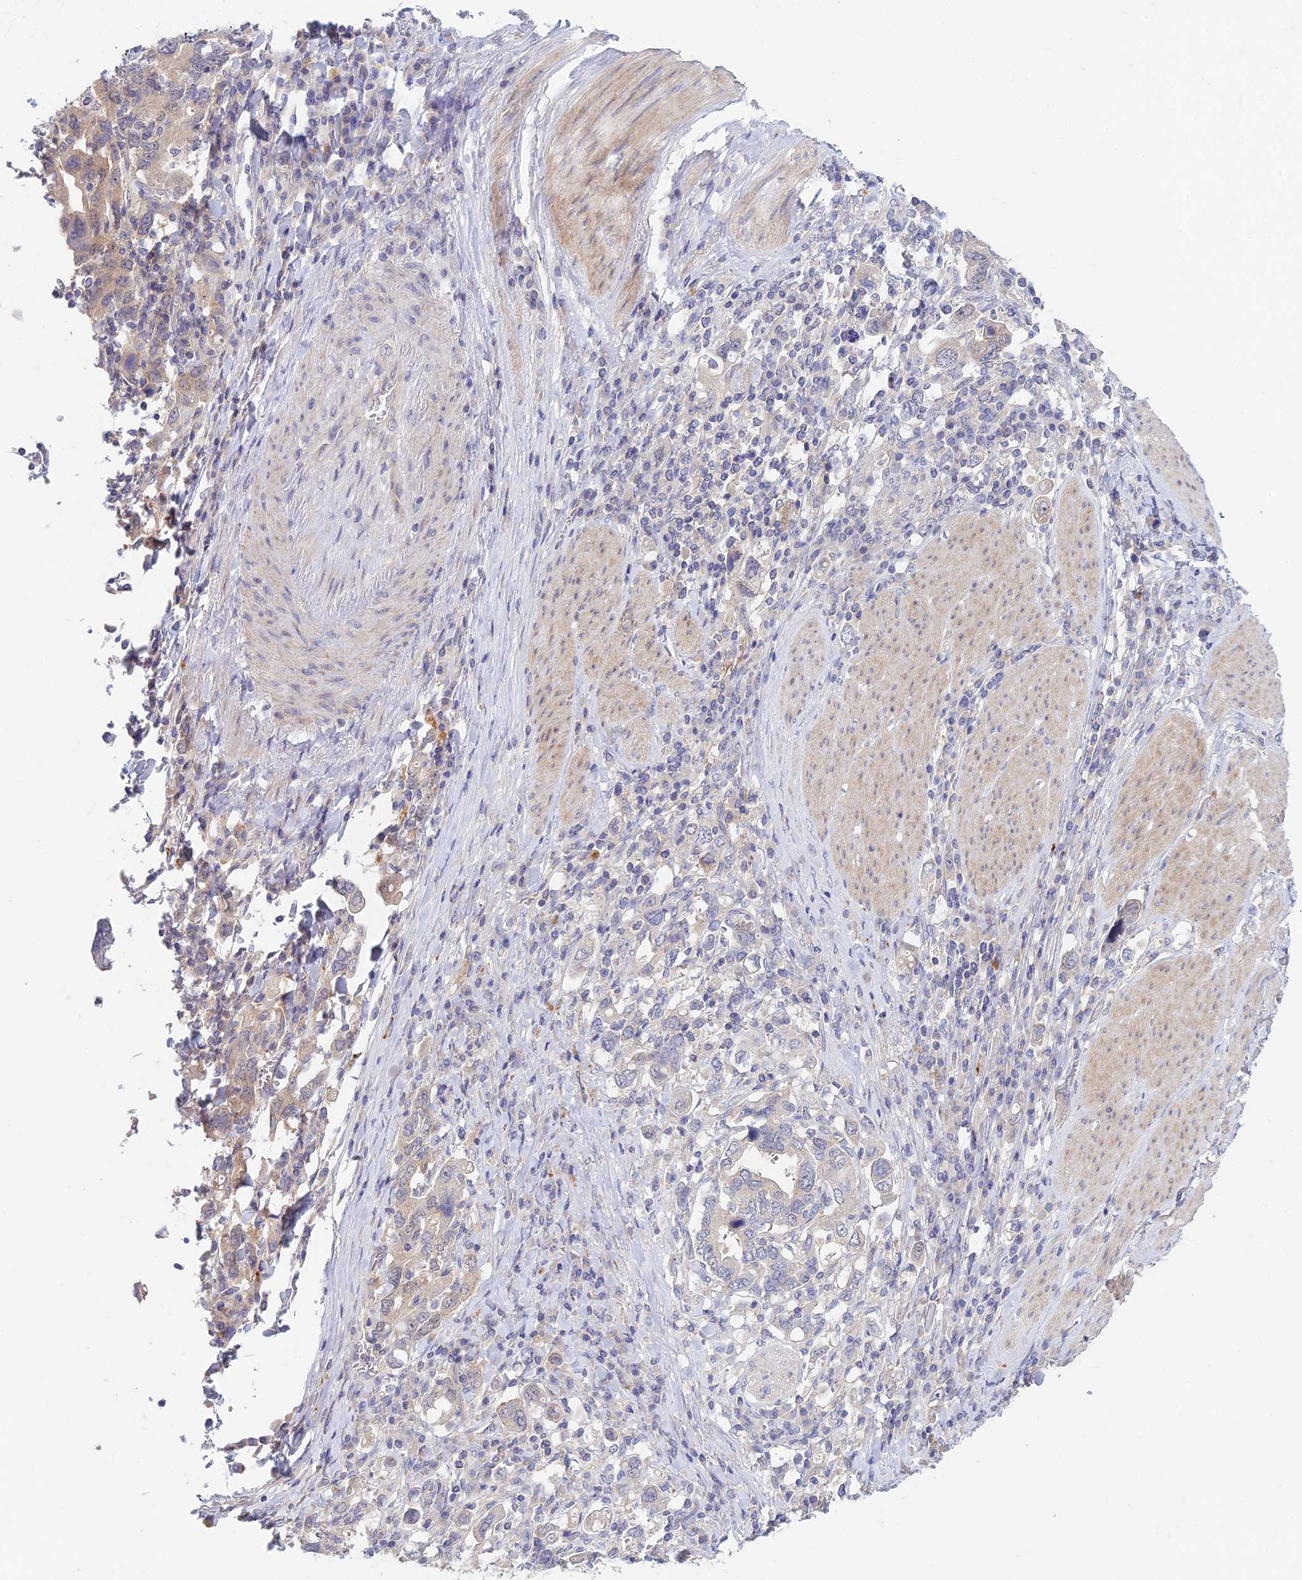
{"staining": {"intensity": "negative", "quantity": "none", "location": "none"}, "tissue": "stomach cancer", "cell_type": "Tumor cells", "image_type": "cancer", "snomed": [{"axis": "morphology", "description": "Adenocarcinoma, NOS"}, {"axis": "topography", "description": "Stomach, upper"}, {"axis": "topography", "description": "Stomach"}], "caption": "Photomicrograph shows no significant protein positivity in tumor cells of adenocarcinoma (stomach). (Brightfield microscopy of DAB immunohistochemistry at high magnification).", "gene": "METTL26", "patient": {"sex": "male", "age": 62}}